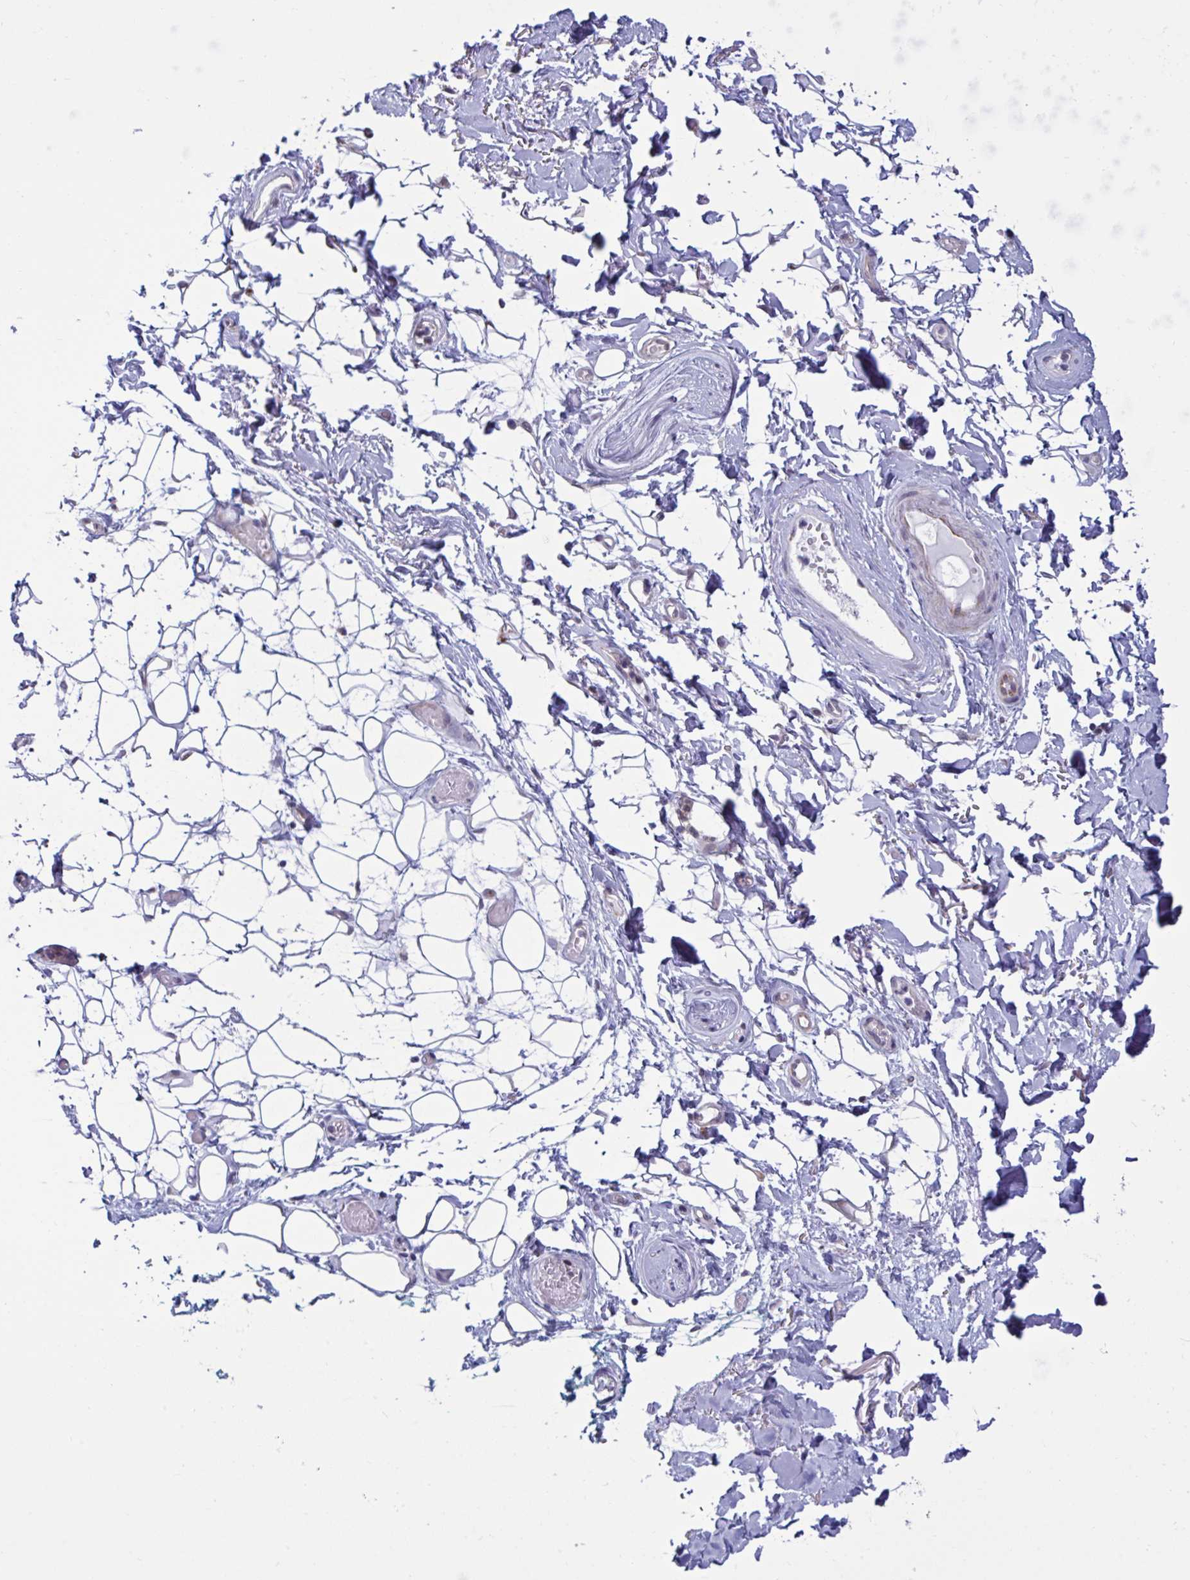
{"staining": {"intensity": "negative", "quantity": "none", "location": "none"}, "tissue": "adipose tissue", "cell_type": "Adipocytes", "image_type": "normal", "snomed": [{"axis": "morphology", "description": "Normal tissue, NOS"}, {"axis": "topography", "description": "Anal"}, {"axis": "topography", "description": "Peripheral nerve tissue"}], "caption": "DAB immunohistochemical staining of benign human adipose tissue demonstrates no significant staining in adipocytes.", "gene": "DOCK11", "patient": {"sex": "male", "age": 78}}